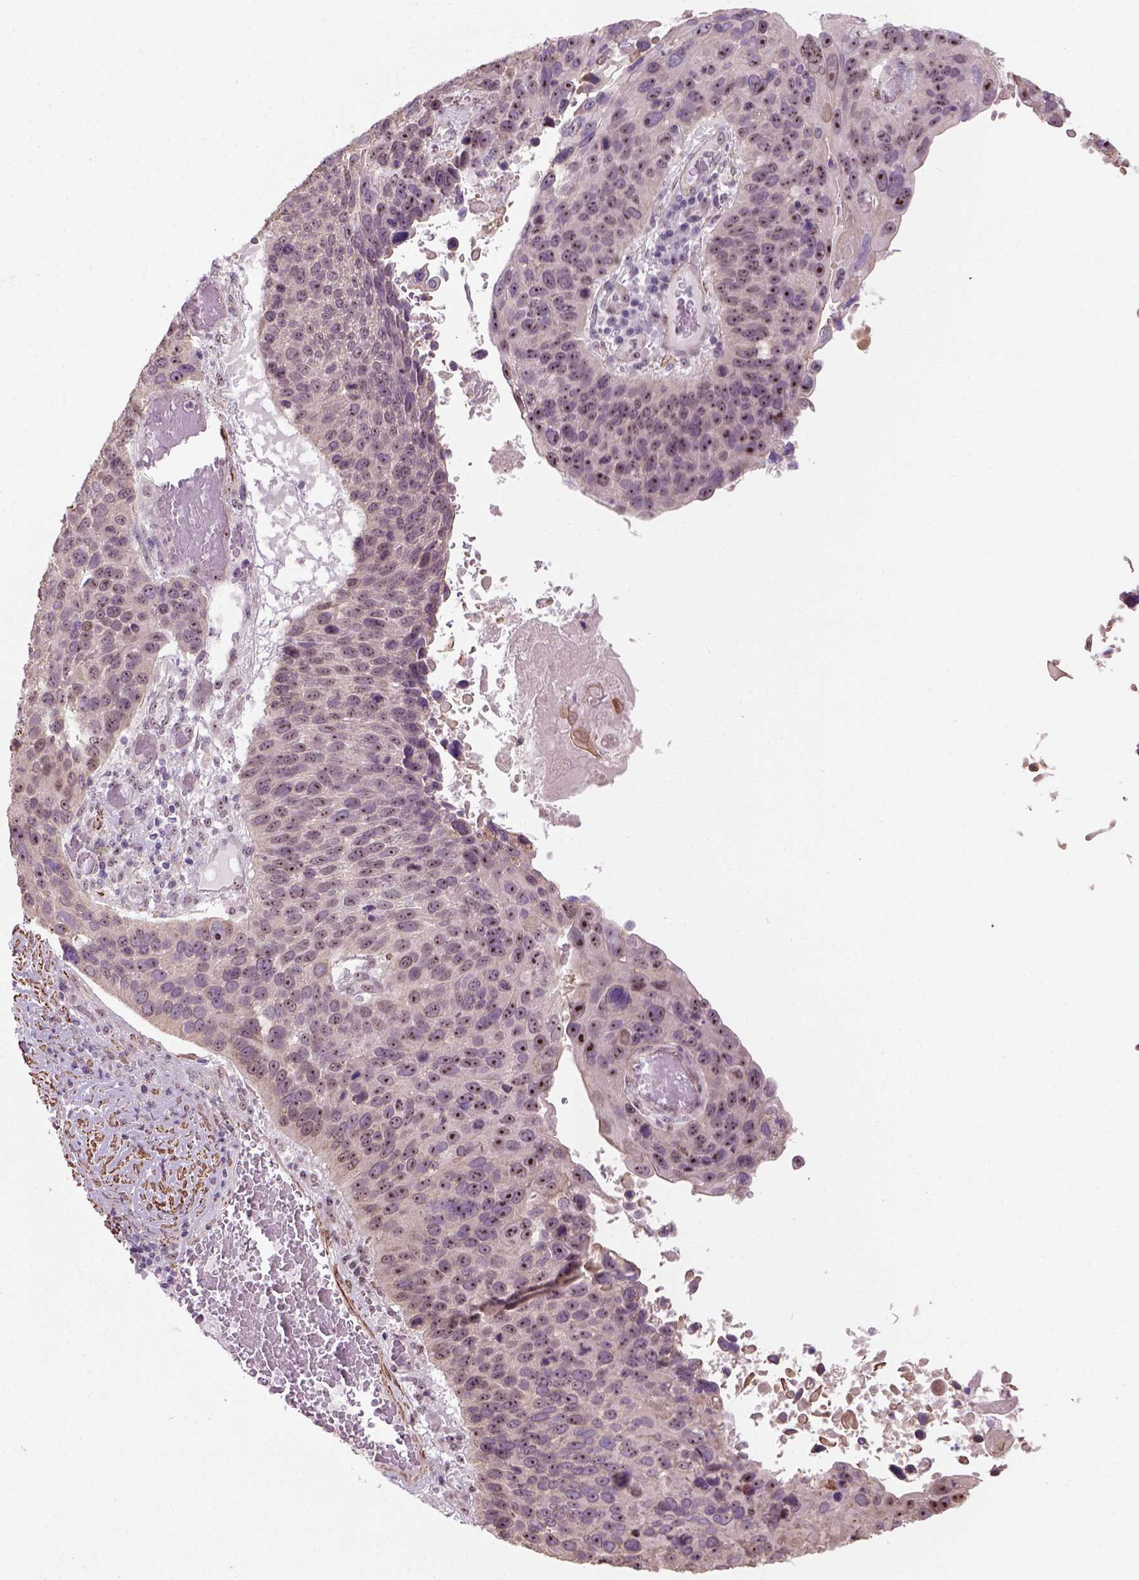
{"staining": {"intensity": "moderate", "quantity": "25%-75%", "location": "nuclear"}, "tissue": "lung cancer", "cell_type": "Tumor cells", "image_type": "cancer", "snomed": [{"axis": "morphology", "description": "Squamous cell carcinoma, NOS"}, {"axis": "topography", "description": "Lung"}], "caption": "Immunohistochemistry (IHC) (DAB) staining of human lung cancer displays moderate nuclear protein staining in approximately 25%-75% of tumor cells.", "gene": "RRS1", "patient": {"sex": "male", "age": 68}}